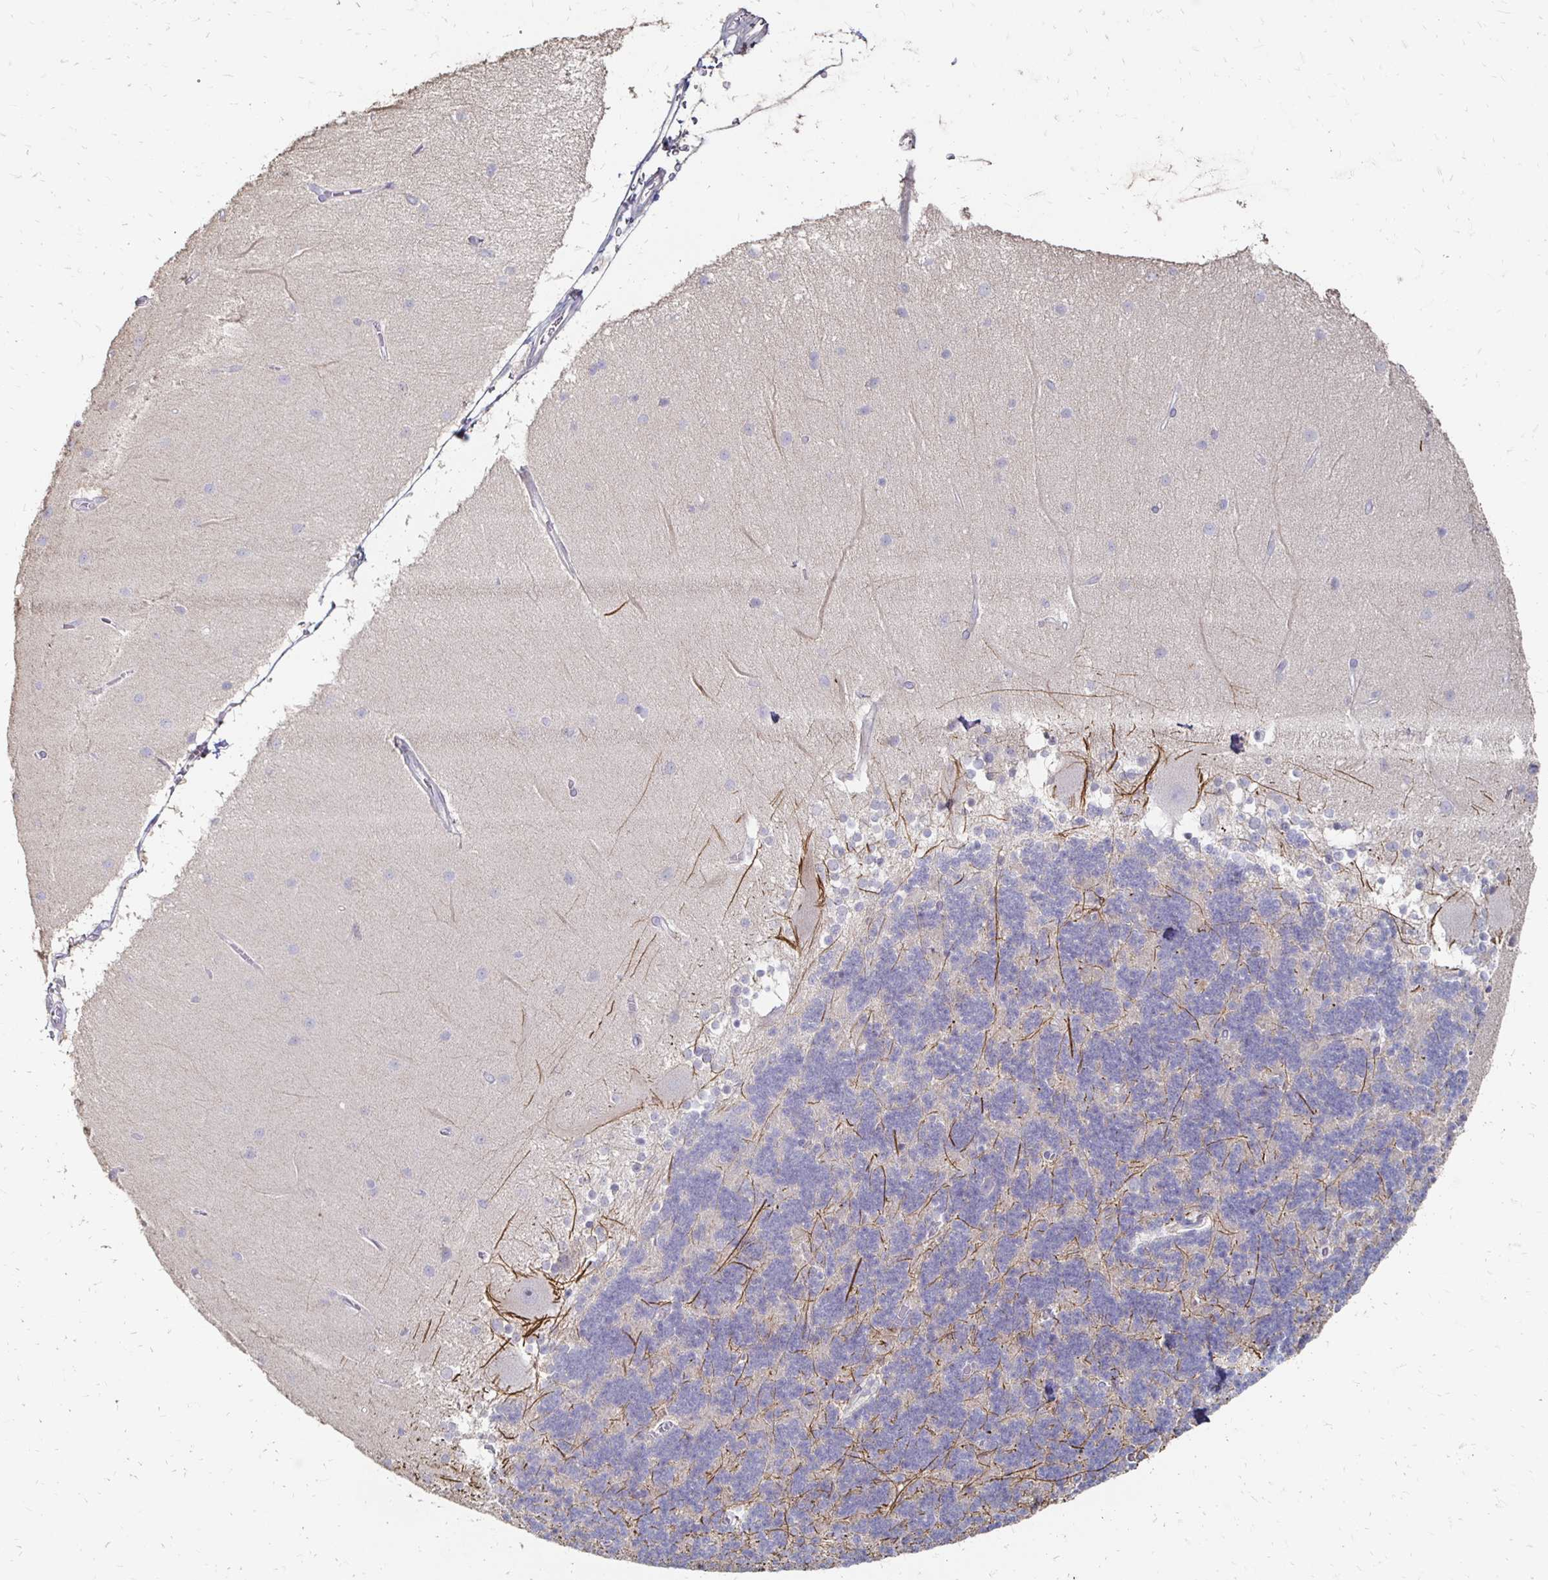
{"staining": {"intensity": "negative", "quantity": "none", "location": "none"}, "tissue": "cerebellum", "cell_type": "Cells in granular layer", "image_type": "normal", "snomed": [{"axis": "morphology", "description": "Normal tissue, NOS"}, {"axis": "topography", "description": "Cerebellum"}], "caption": "High power microscopy micrograph of an IHC micrograph of normal cerebellum, revealing no significant positivity in cells in granular layer.", "gene": "ZNF727", "patient": {"sex": "female", "age": 54}}